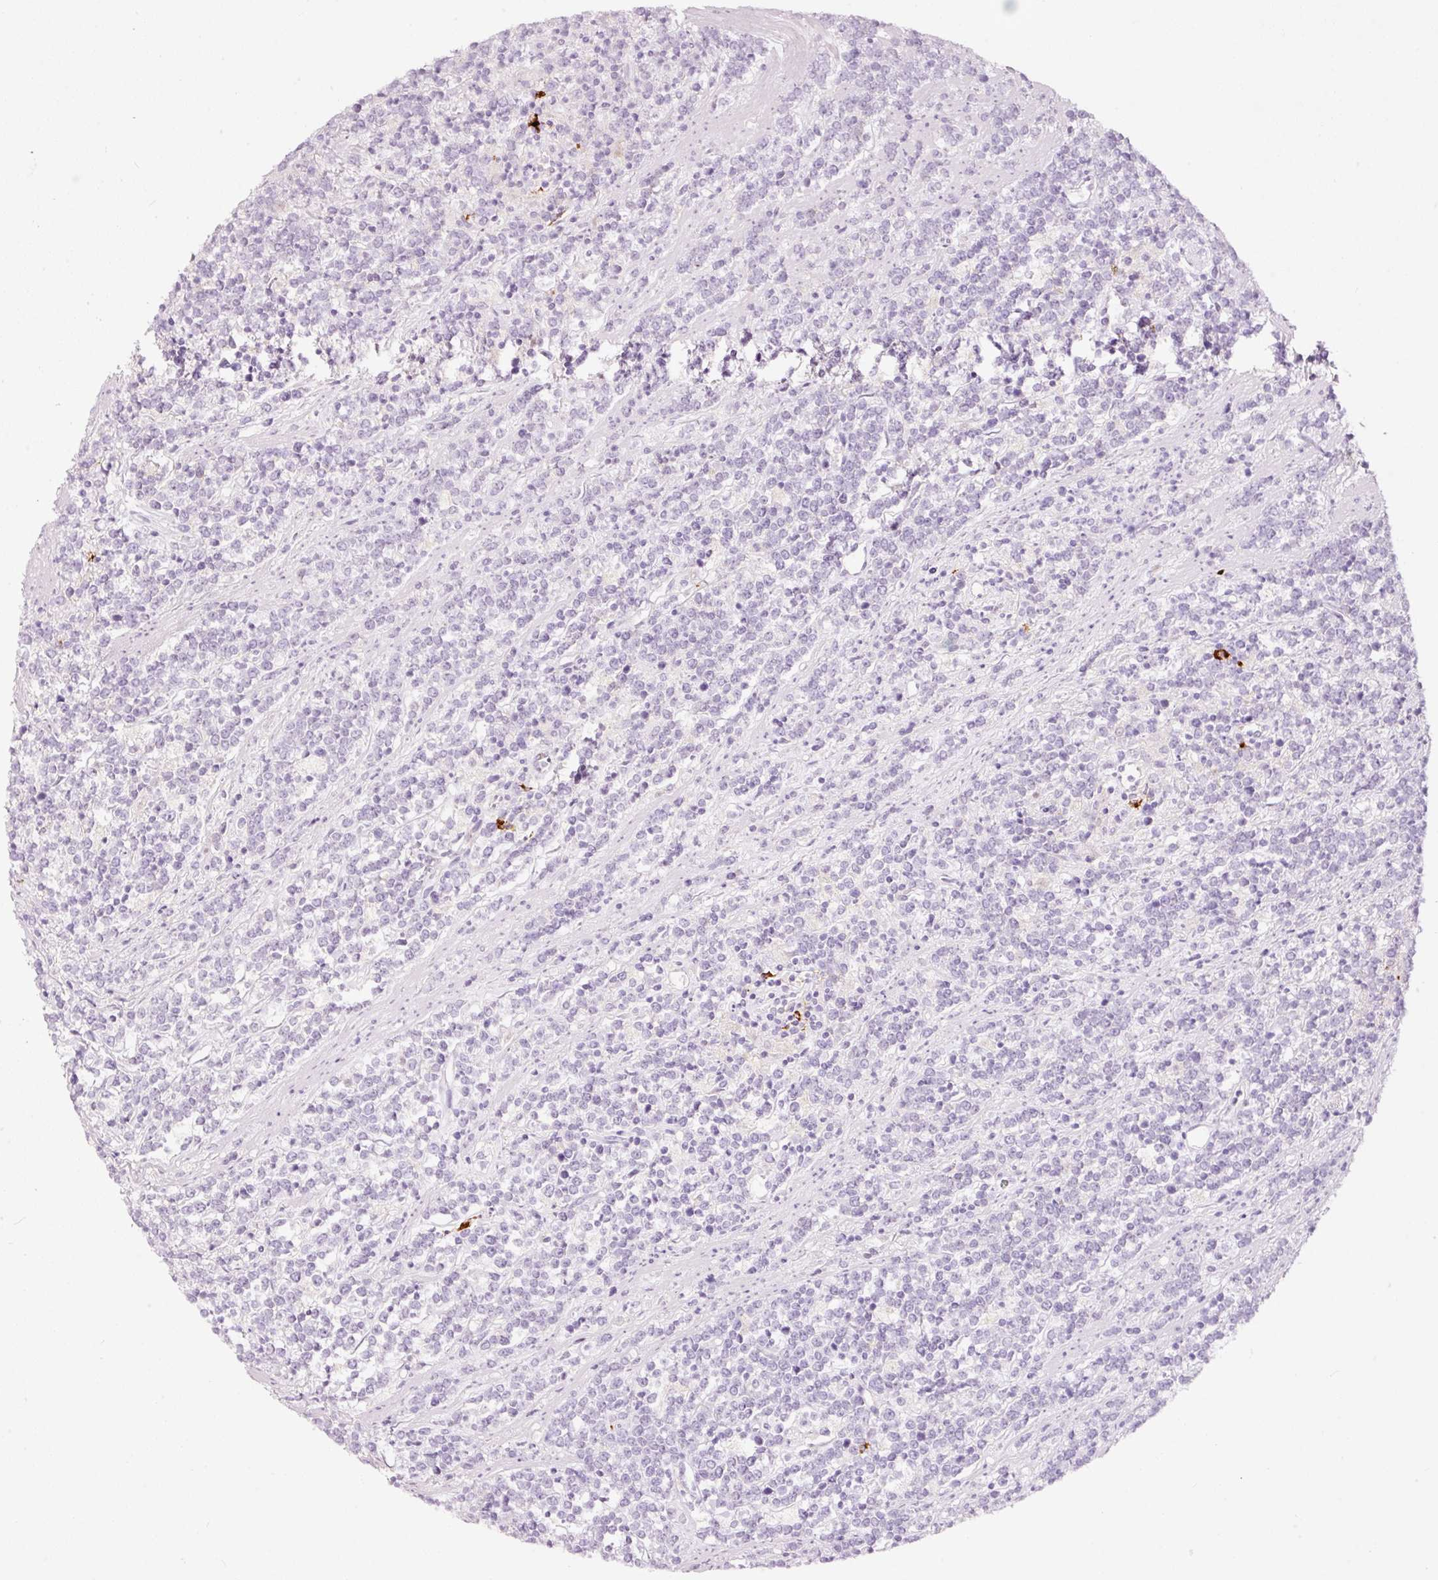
{"staining": {"intensity": "negative", "quantity": "none", "location": "none"}, "tissue": "lymphoma", "cell_type": "Tumor cells", "image_type": "cancer", "snomed": [{"axis": "morphology", "description": "Malignant lymphoma, non-Hodgkin's type, High grade"}, {"axis": "topography", "description": "Small intestine"}, {"axis": "topography", "description": "Colon"}], "caption": "The immunohistochemistry (IHC) image has no significant positivity in tumor cells of high-grade malignant lymphoma, non-Hodgkin's type tissue.", "gene": "LAMP3", "patient": {"sex": "male", "age": 8}}